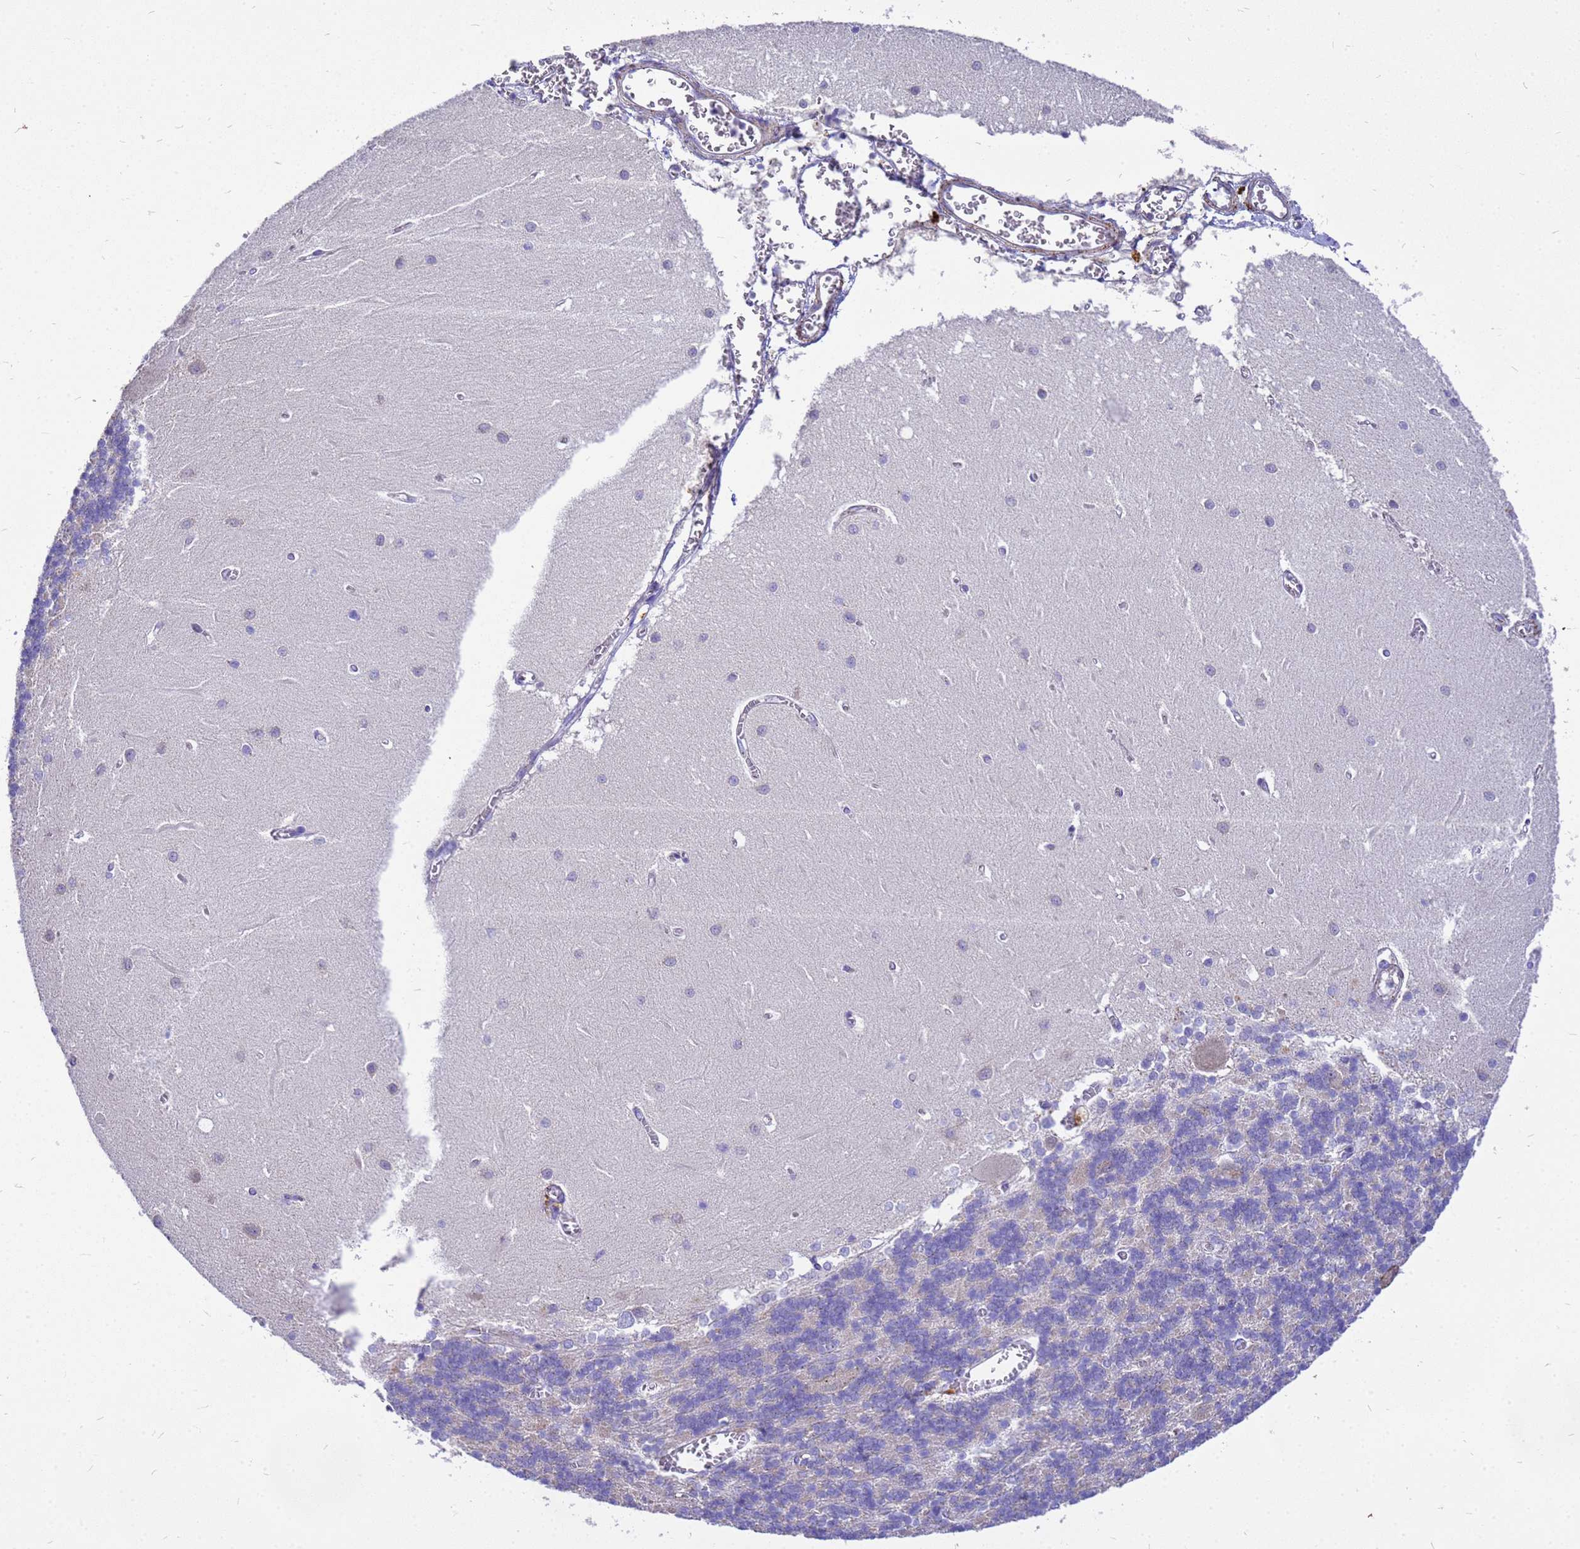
{"staining": {"intensity": "negative", "quantity": "none", "location": "none"}, "tissue": "cerebellum", "cell_type": "Cells in granular layer", "image_type": "normal", "snomed": [{"axis": "morphology", "description": "Normal tissue, NOS"}, {"axis": "topography", "description": "Cerebellum"}], "caption": "An immunohistochemistry (IHC) micrograph of normal cerebellum is shown. There is no staining in cells in granular layer of cerebellum.", "gene": "POP7", "patient": {"sex": "male", "age": 37}}